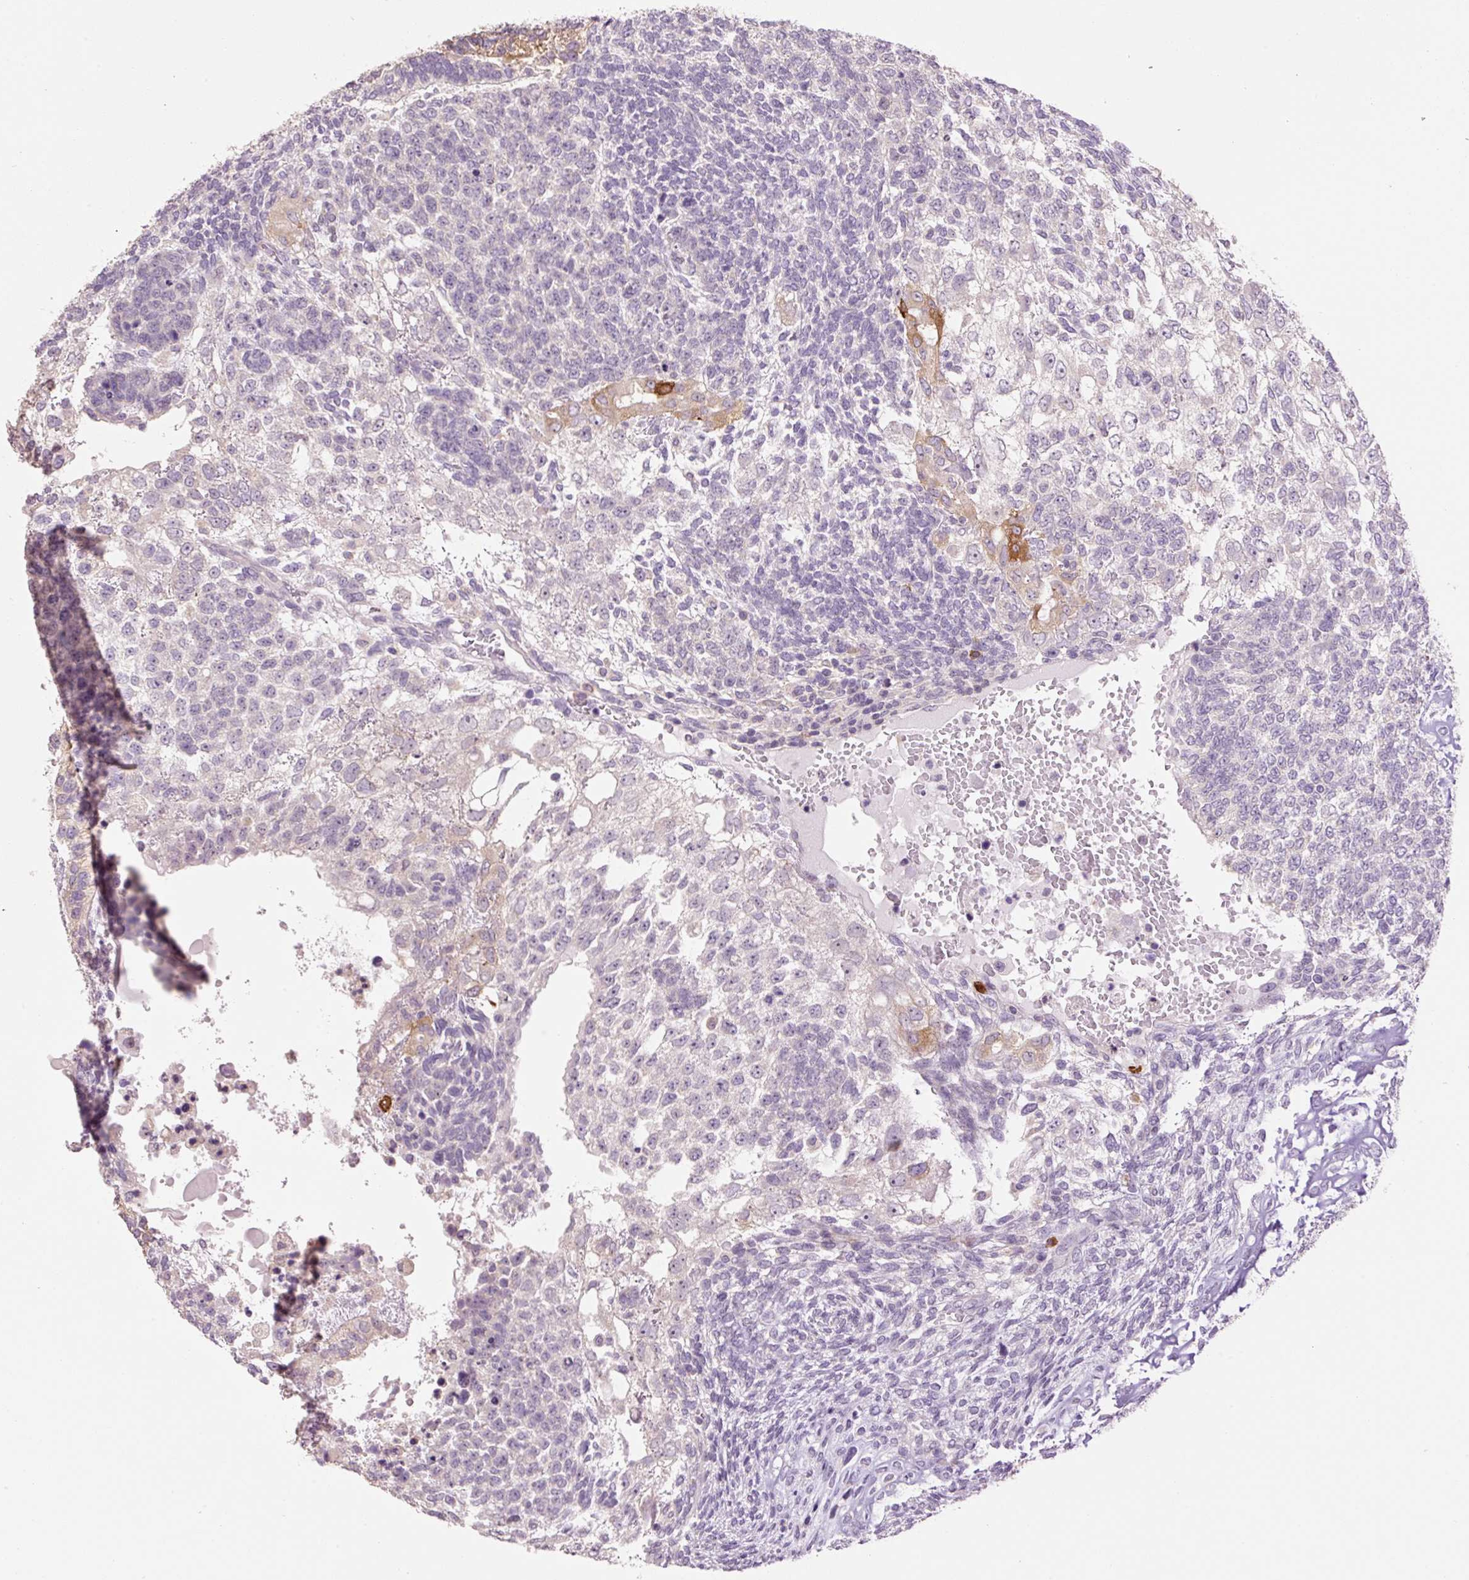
{"staining": {"intensity": "negative", "quantity": "none", "location": "none"}, "tissue": "testis cancer", "cell_type": "Tumor cells", "image_type": "cancer", "snomed": [{"axis": "morphology", "description": "Carcinoma, Embryonal, NOS"}, {"axis": "topography", "description": "Testis"}], "caption": "This histopathology image is of testis cancer (embryonal carcinoma) stained with immunohistochemistry to label a protein in brown with the nuclei are counter-stained blue. There is no positivity in tumor cells.", "gene": "HAX1", "patient": {"sex": "male", "age": 23}}